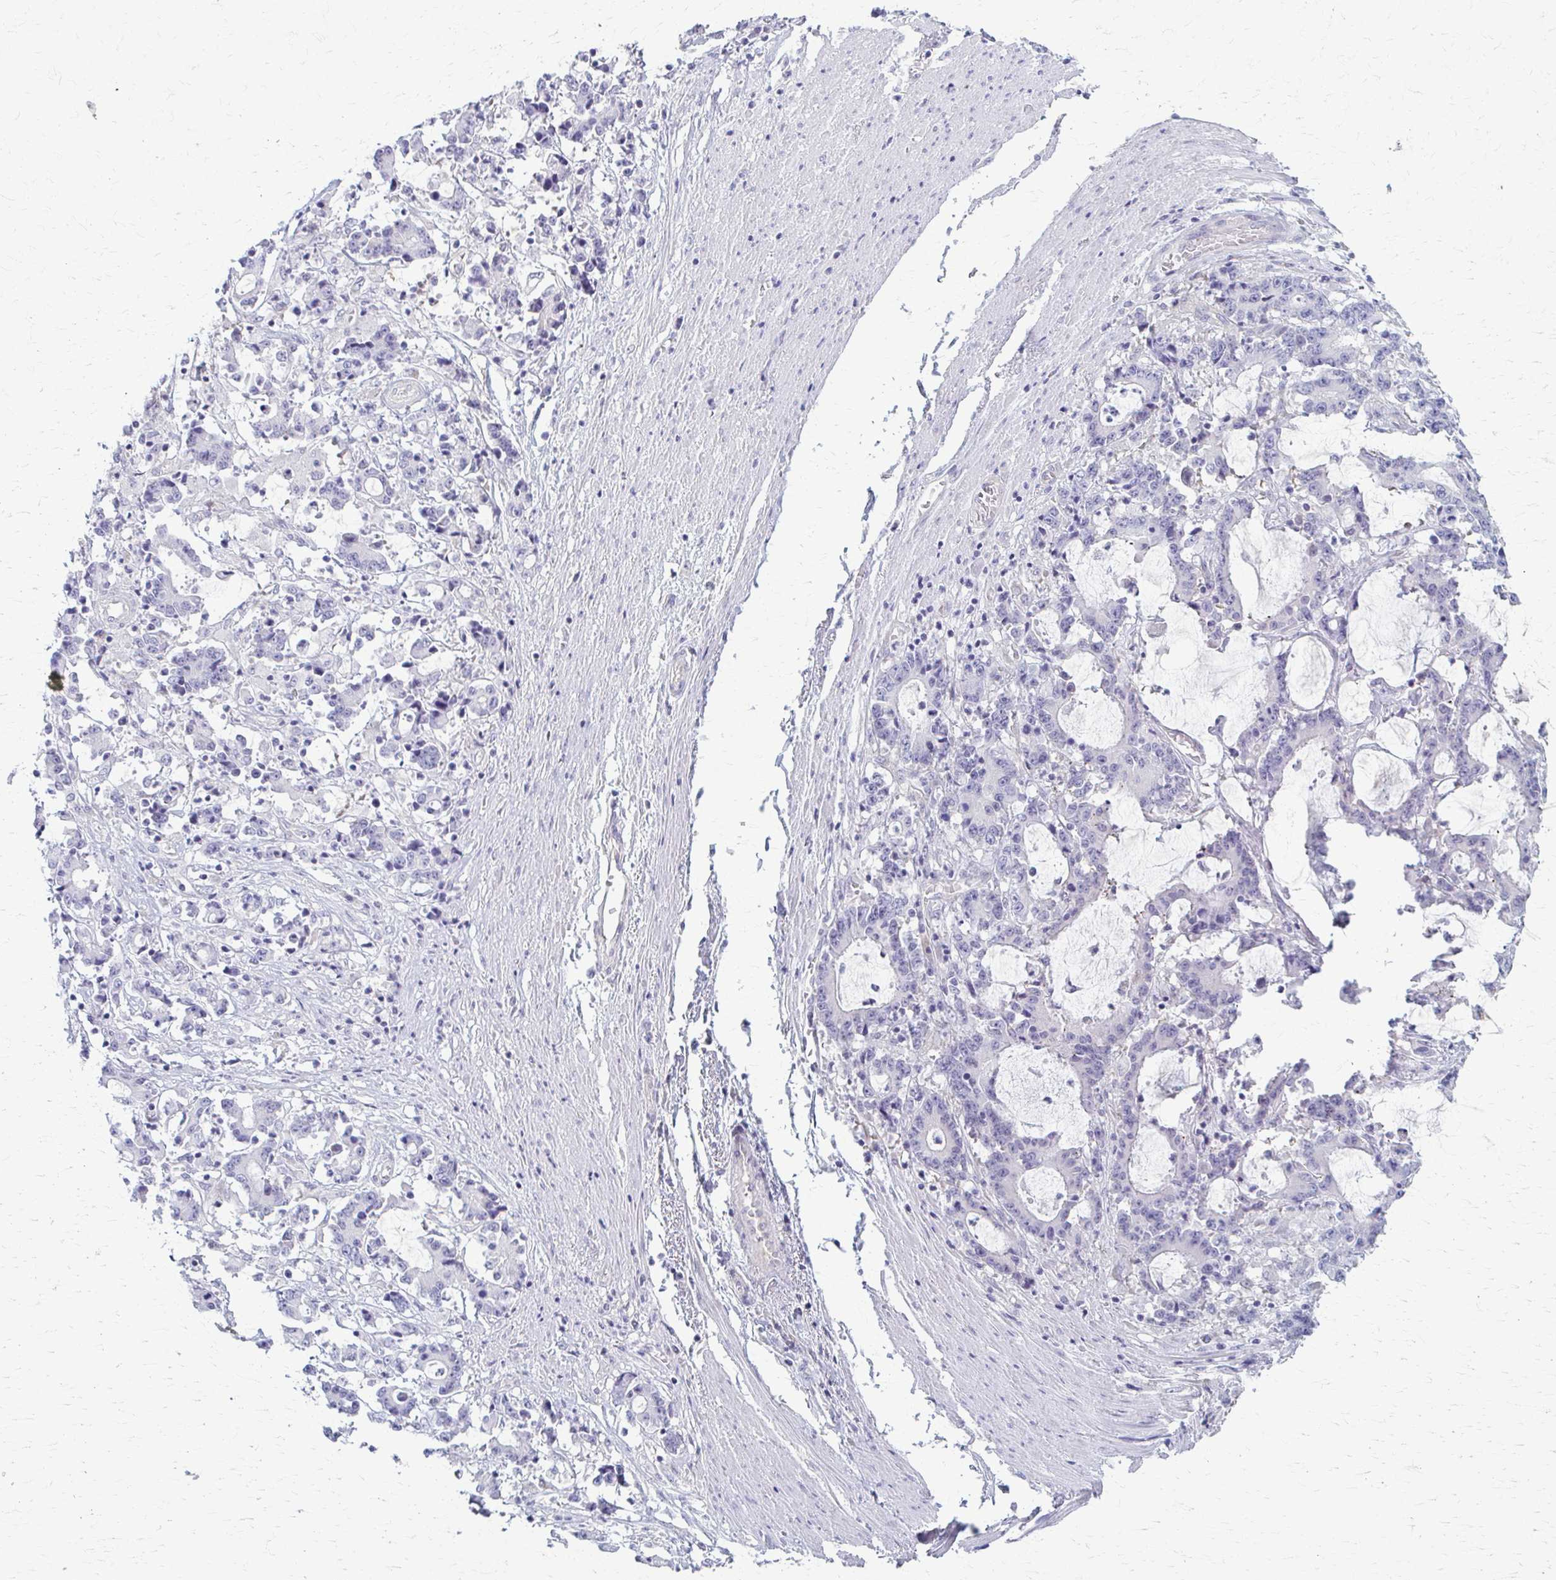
{"staining": {"intensity": "negative", "quantity": "none", "location": "none"}, "tissue": "stomach cancer", "cell_type": "Tumor cells", "image_type": "cancer", "snomed": [{"axis": "morphology", "description": "Adenocarcinoma, NOS"}, {"axis": "topography", "description": "Stomach, upper"}], "caption": "DAB immunohistochemical staining of stomach cancer (adenocarcinoma) shows no significant expression in tumor cells.", "gene": "PRKRA", "patient": {"sex": "male", "age": 68}}